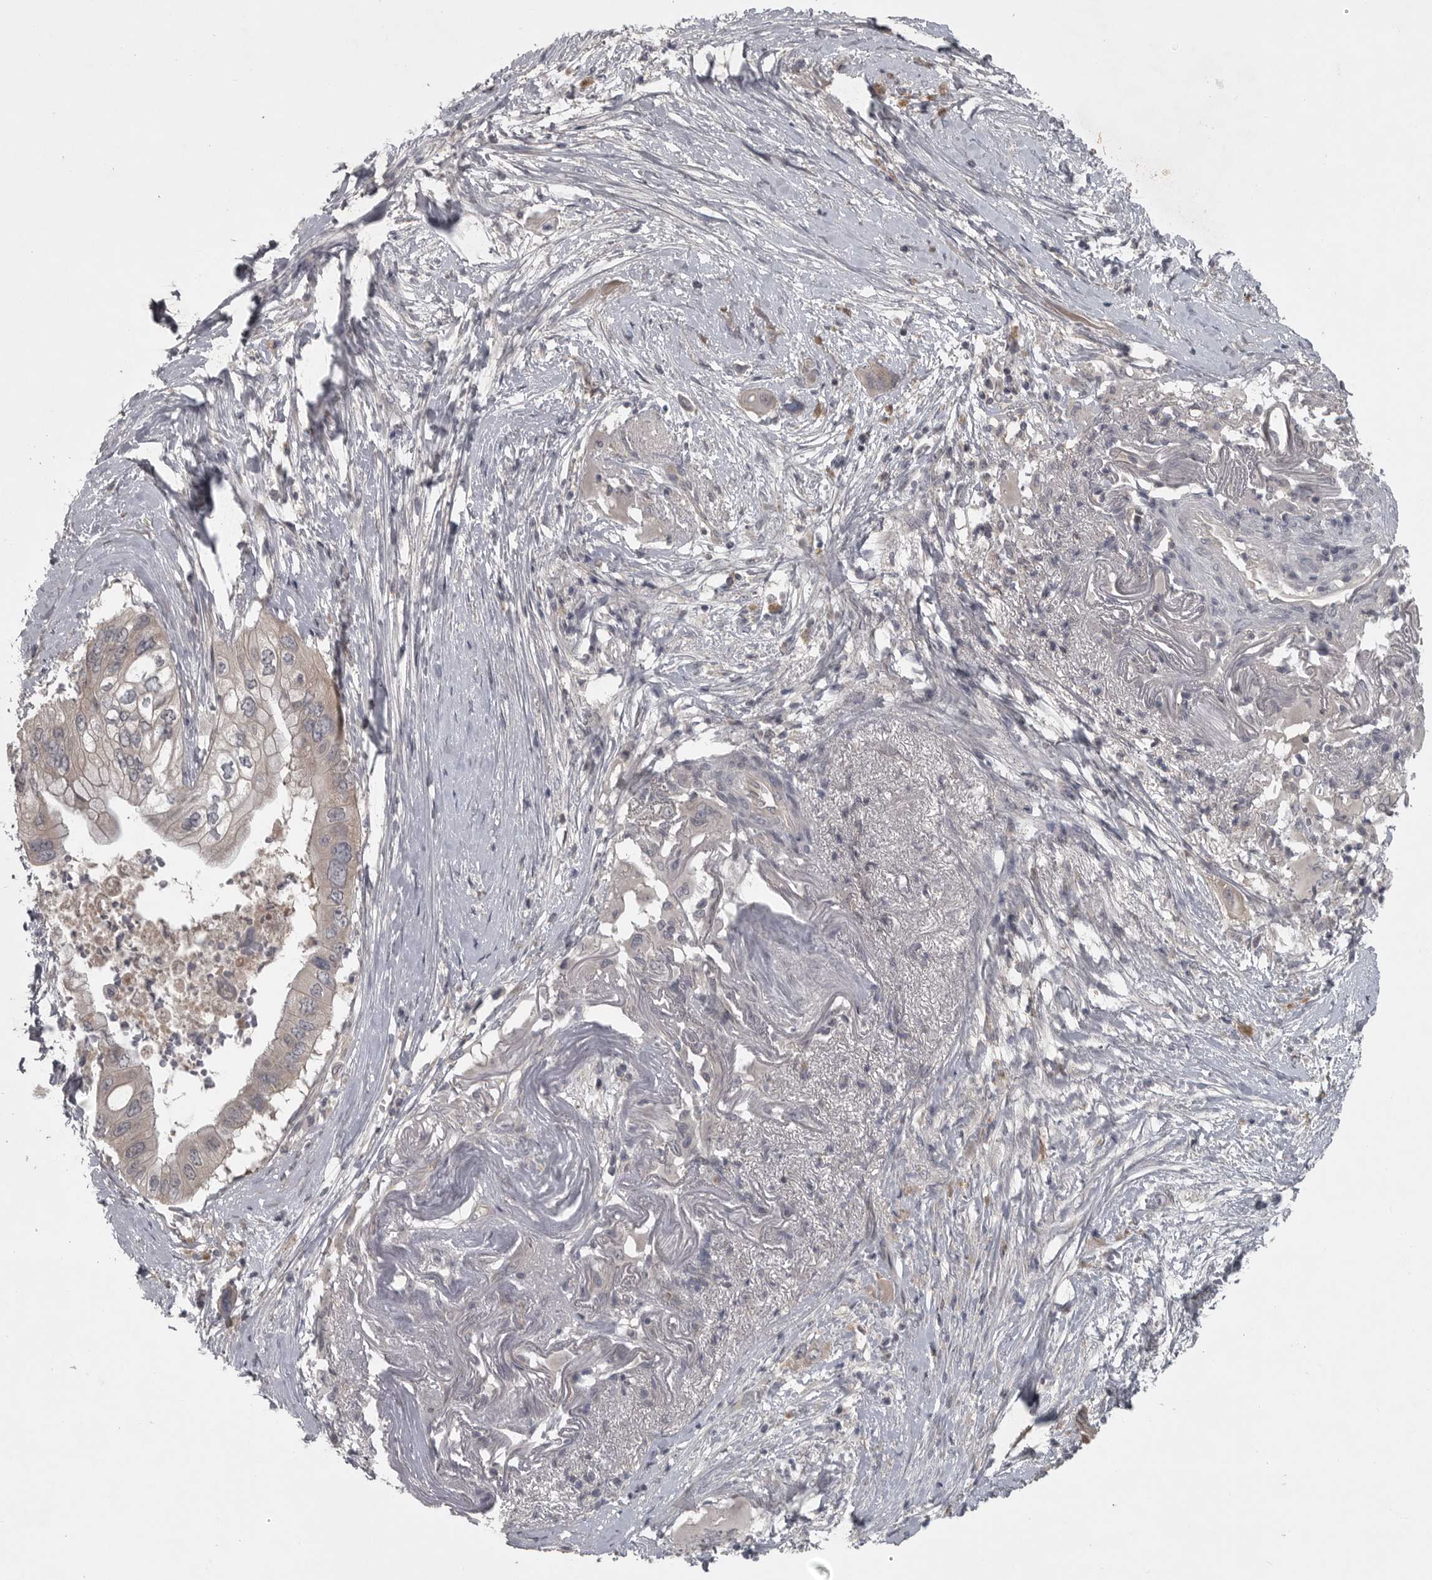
{"staining": {"intensity": "weak", "quantity": "25%-75%", "location": "cytoplasmic/membranous"}, "tissue": "pancreatic cancer", "cell_type": "Tumor cells", "image_type": "cancer", "snomed": [{"axis": "morphology", "description": "Adenocarcinoma, NOS"}, {"axis": "topography", "description": "Pancreas"}], "caption": "Immunohistochemistry (IHC) image of neoplastic tissue: adenocarcinoma (pancreatic) stained using immunohistochemistry (IHC) exhibits low levels of weak protein expression localized specifically in the cytoplasmic/membranous of tumor cells, appearing as a cytoplasmic/membranous brown color.", "gene": "PHF13", "patient": {"sex": "male", "age": 66}}